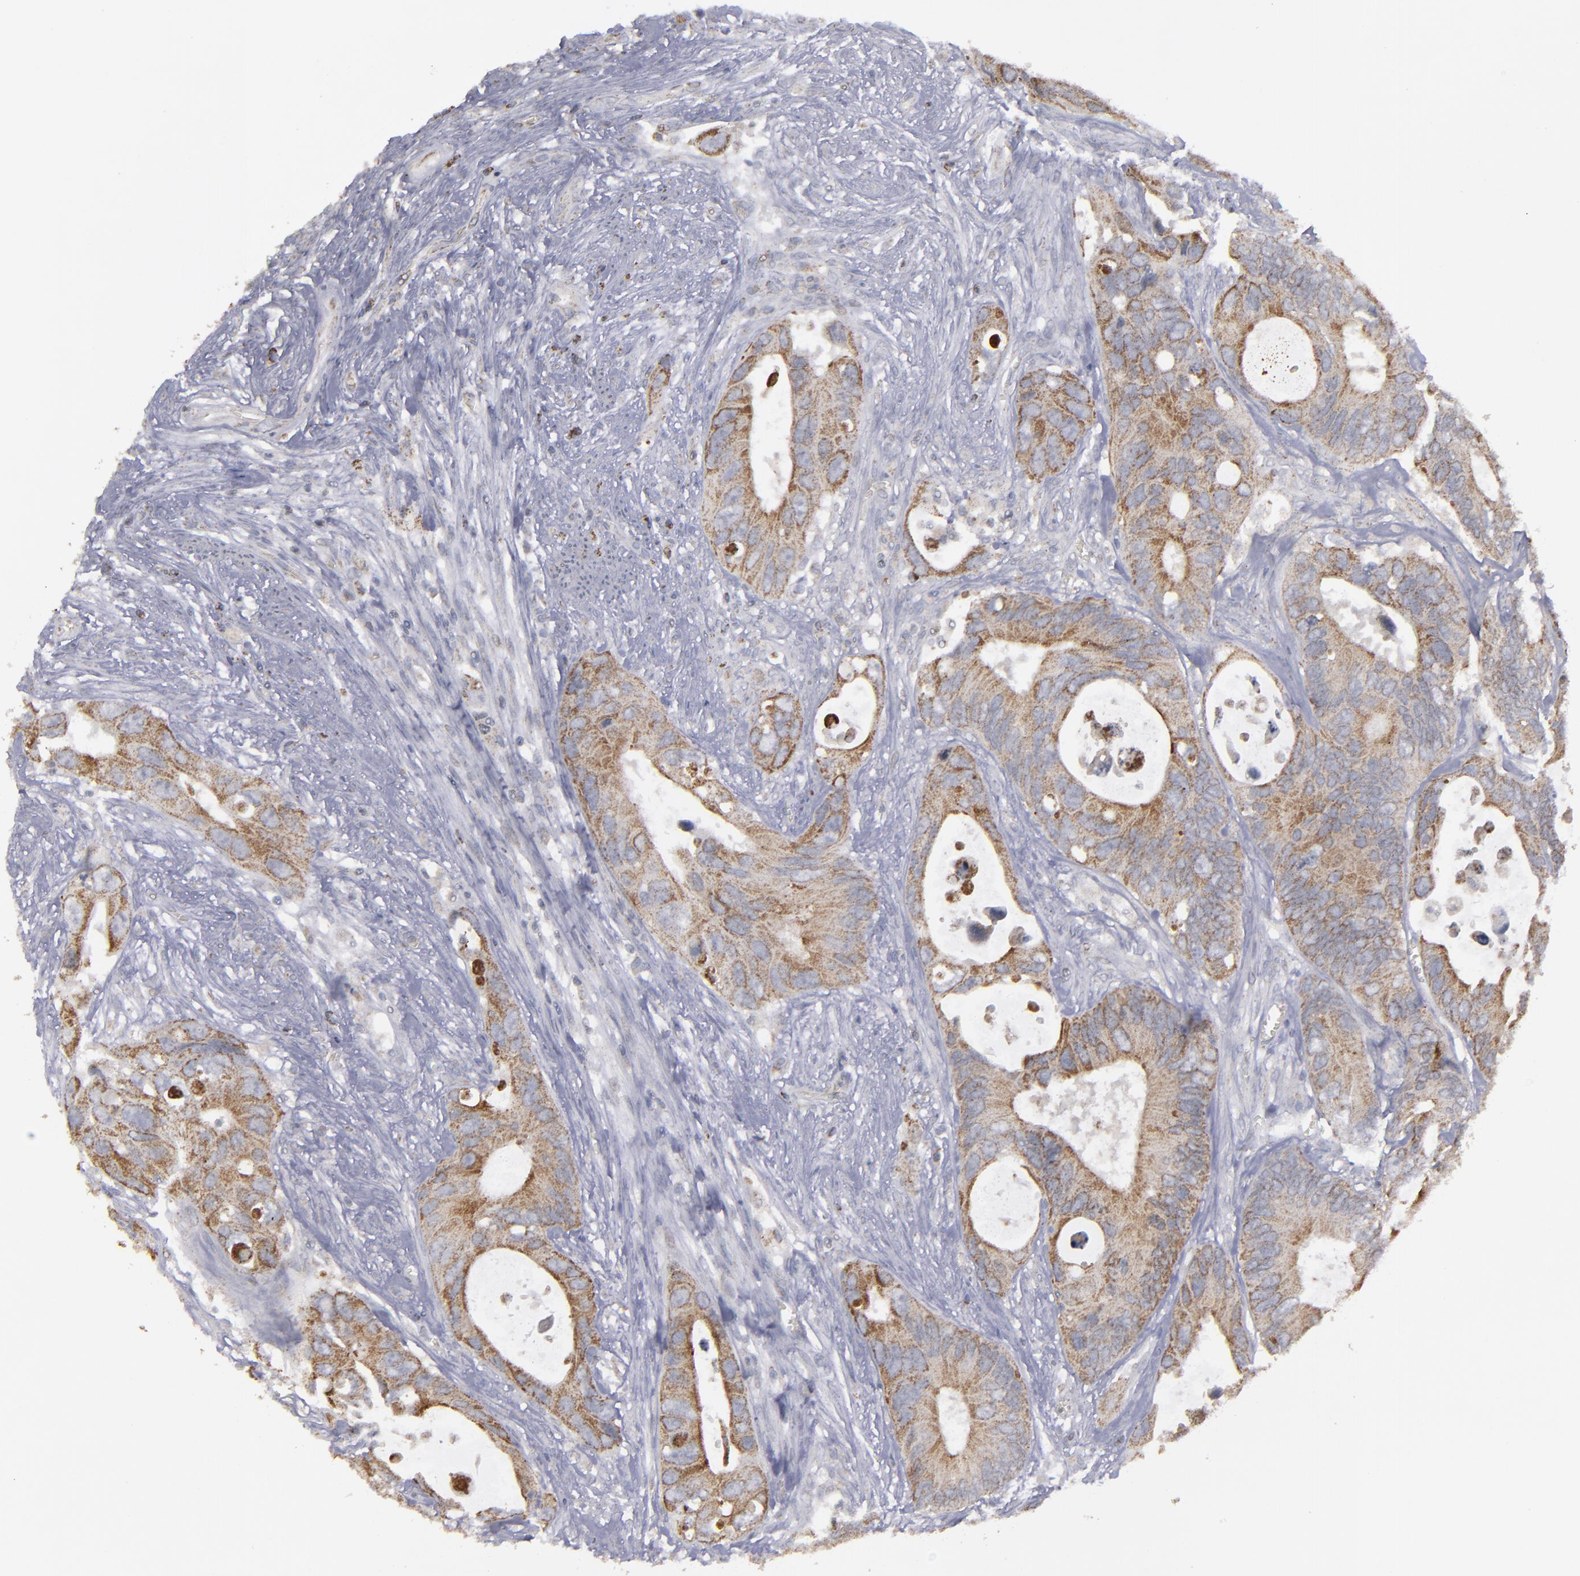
{"staining": {"intensity": "moderate", "quantity": ">75%", "location": "cytoplasmic/membranous"}, "tissue": "colorectal cancer", "cell_type": "Tumor cells", "image_type": "cancer", "snomed": [{"axis": "morphology", "description": "Adenocarcinoma, NOS"}, {"axis": "topography", "description": "Rectum"}], "caption": "Adenocarcinoma (colorectal) stained for a protein (brown) reveals moderate cytoplasmic/membranous positive staining in approximately >75% of tumor cells.", "gene": "MYOM2", "patient": {"sex": "male", "age": 70}}